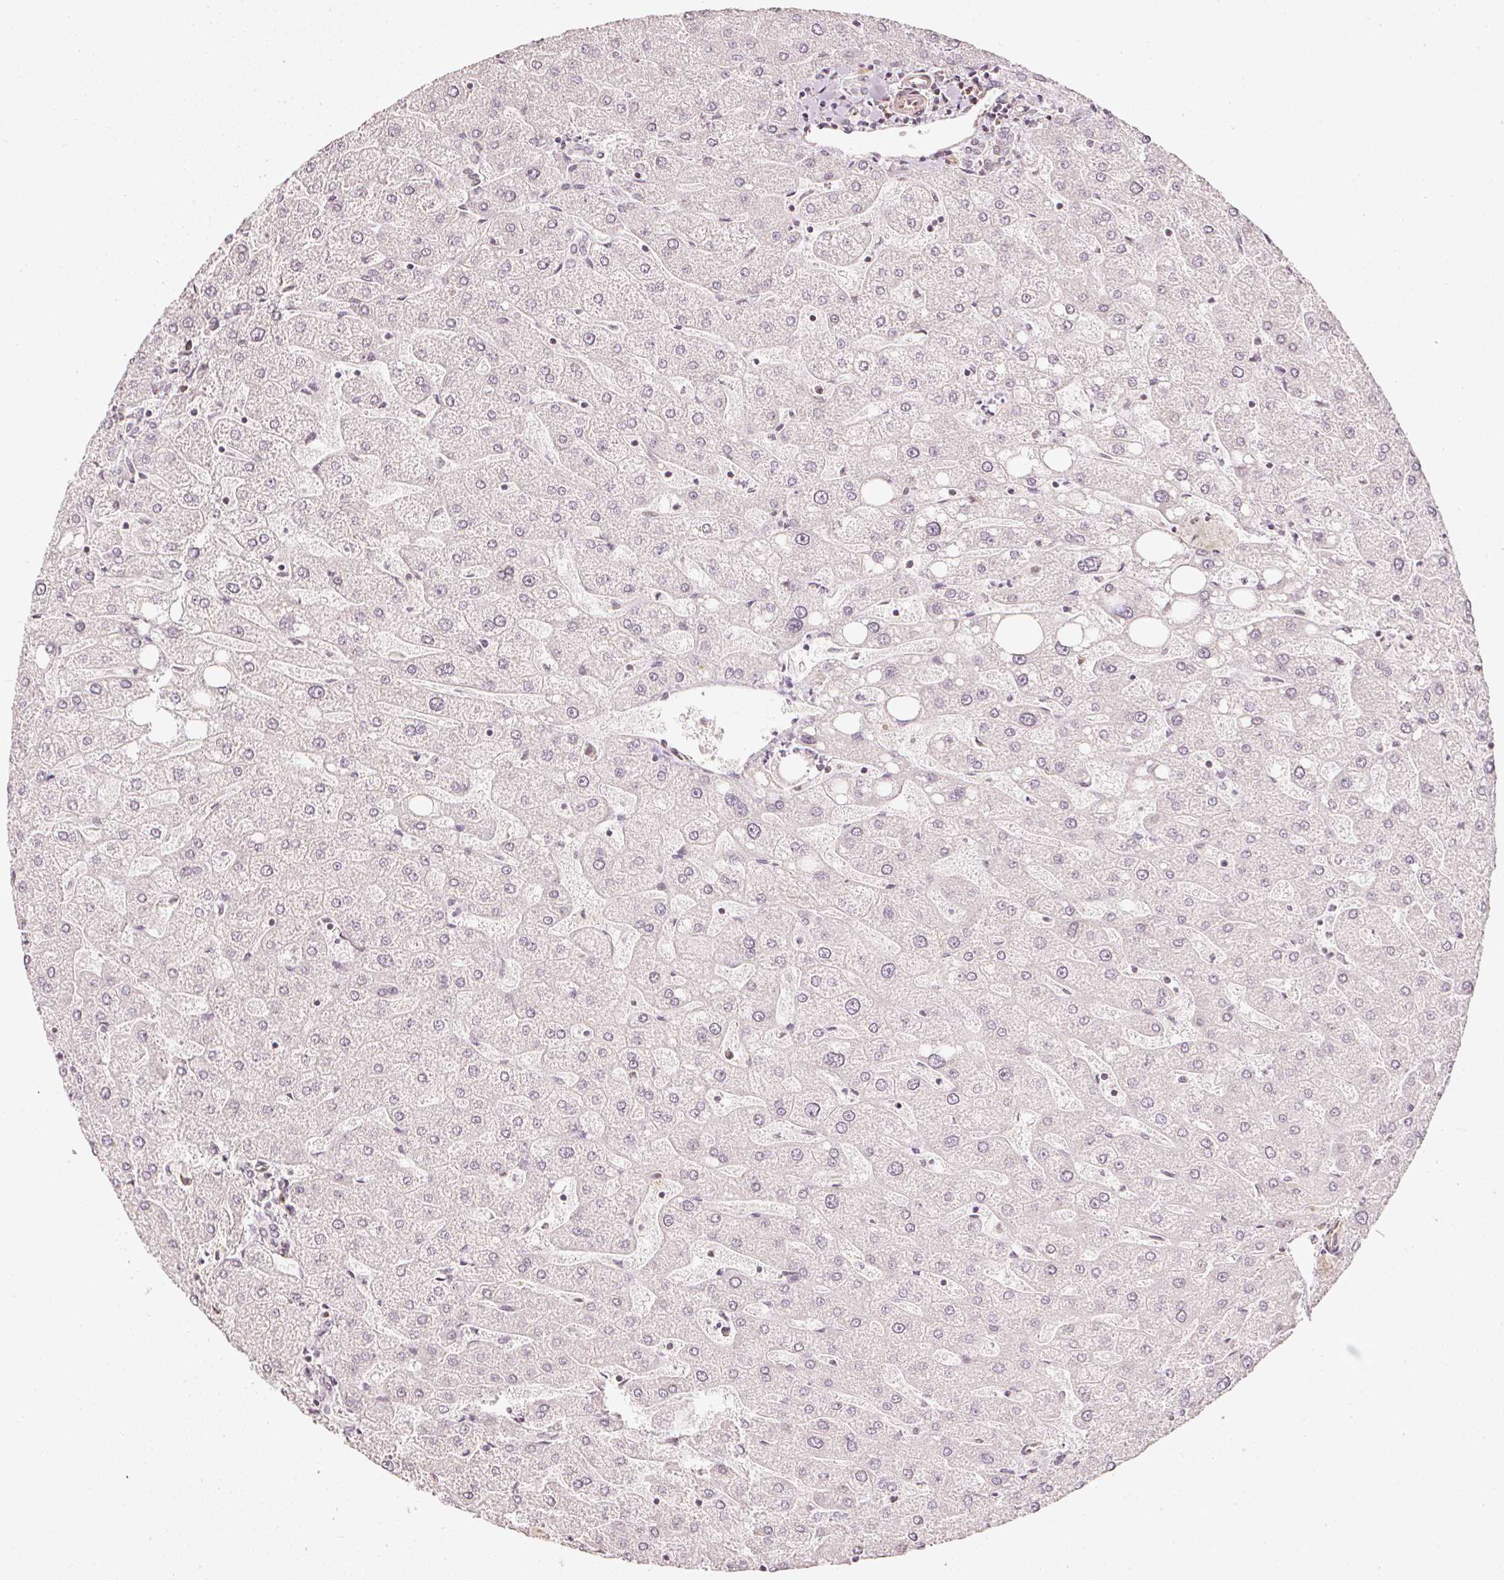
{"staining": {"intensity": "negative", "quantity": "none", "location": "none"}, "tissue": "liver", "cell_type": "Cholangiocytes", "image_type": "normal", "snomed": [{"axis": "morphology", "description": "Normal tissue, NOS"}, {"axis": "topography", "description": "Liver"}], "caption": "Liver was stained to show a protein in brown. There is no significant positivity in cholangiocytes.", "gene": "DRD2", "patient": {"sex": "male", "age": 67}}